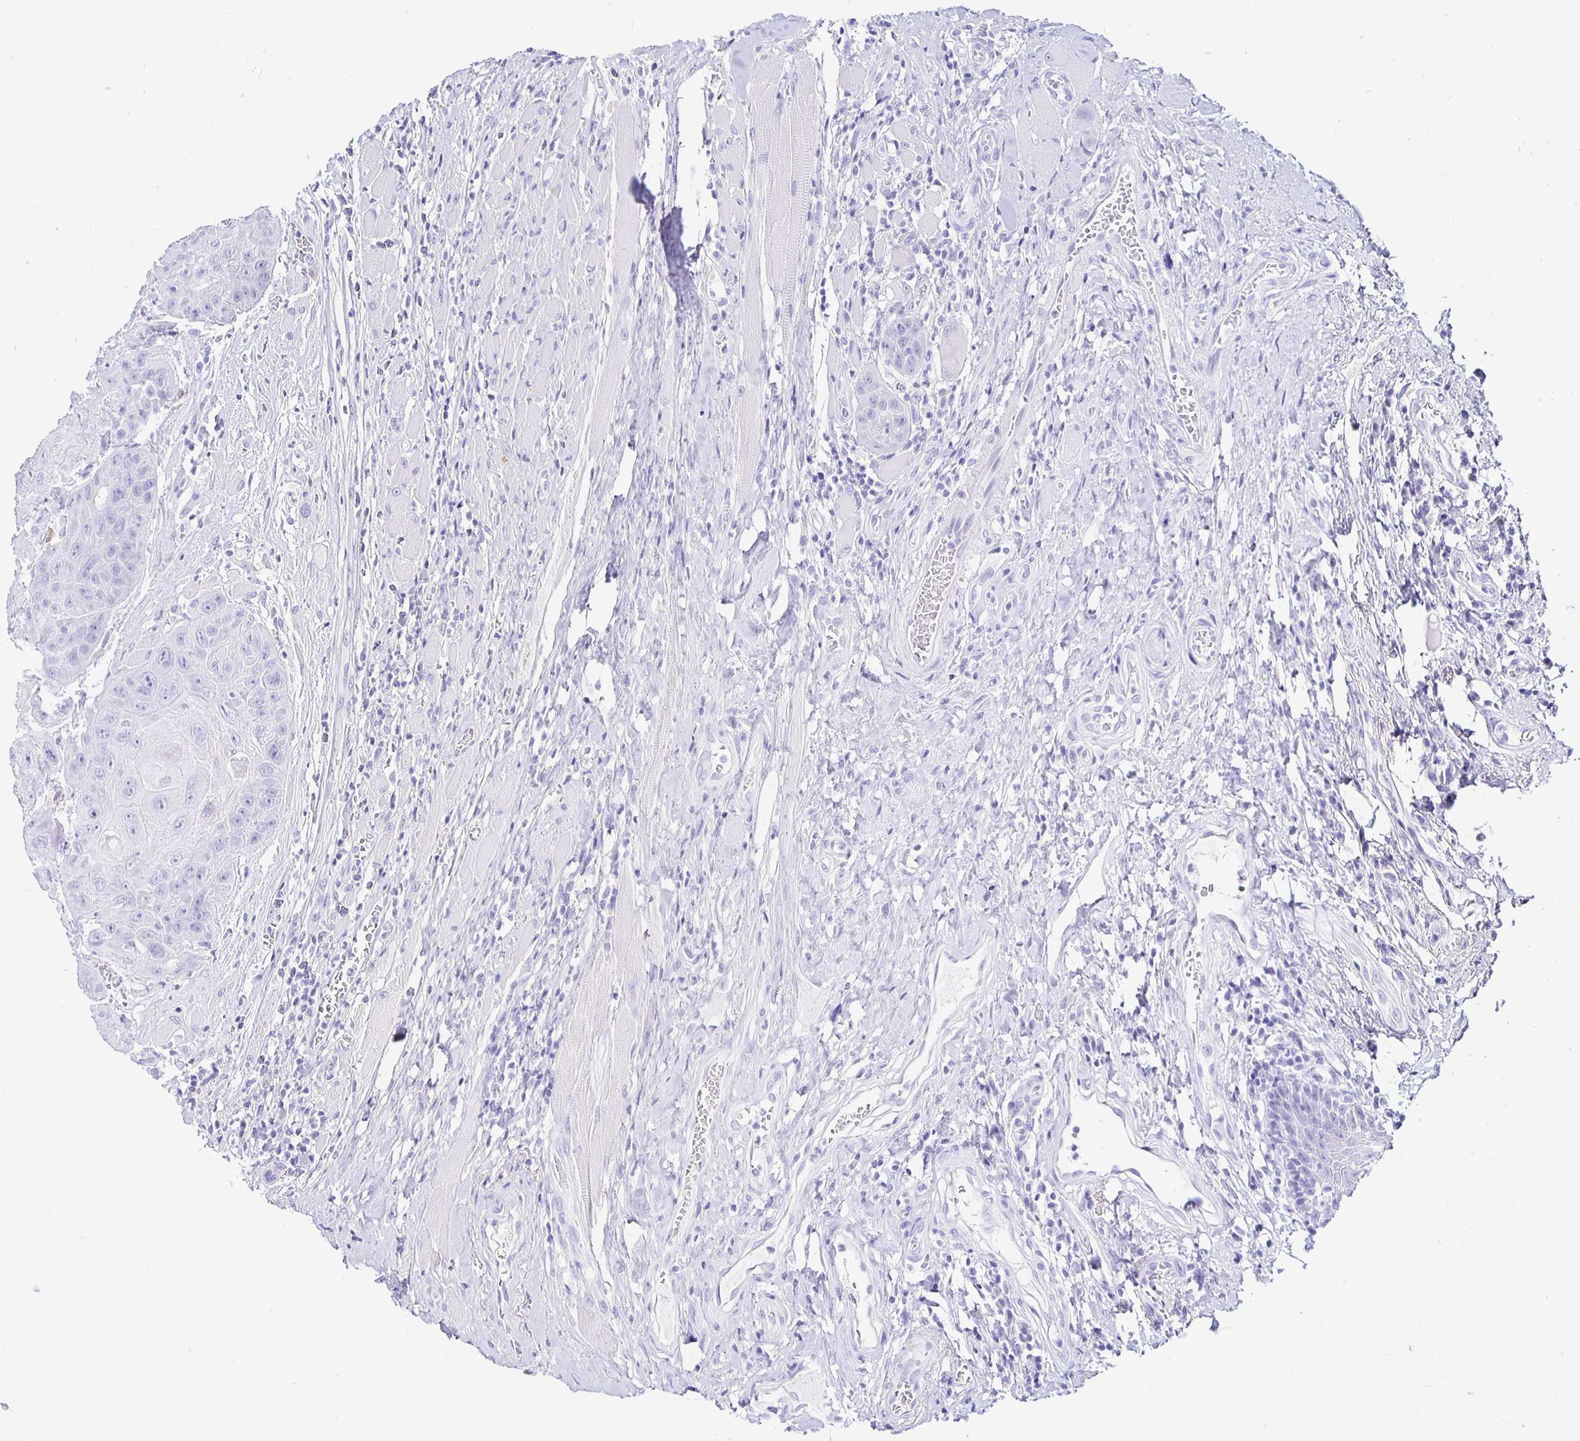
{"staining": {"intensity": "negative", "quantity": "none", "location": "none"}, "tissue": "head and neck cancer", "cell_type": "Tumor cells", "image_type": "cancer", "snomed": [{"axis": "morphology", "description": "Squamous cell carcinoma, NOS"}, {"axis": "topography", "description": "Head-Neck"}], "caption": "Human head and neck cancer stained for a protein using immunohistochemistry (IHC) demonstrates no expression in tumor cells.", "gene": "UMOD", "patient": {"sex": "female", "age": 59}}